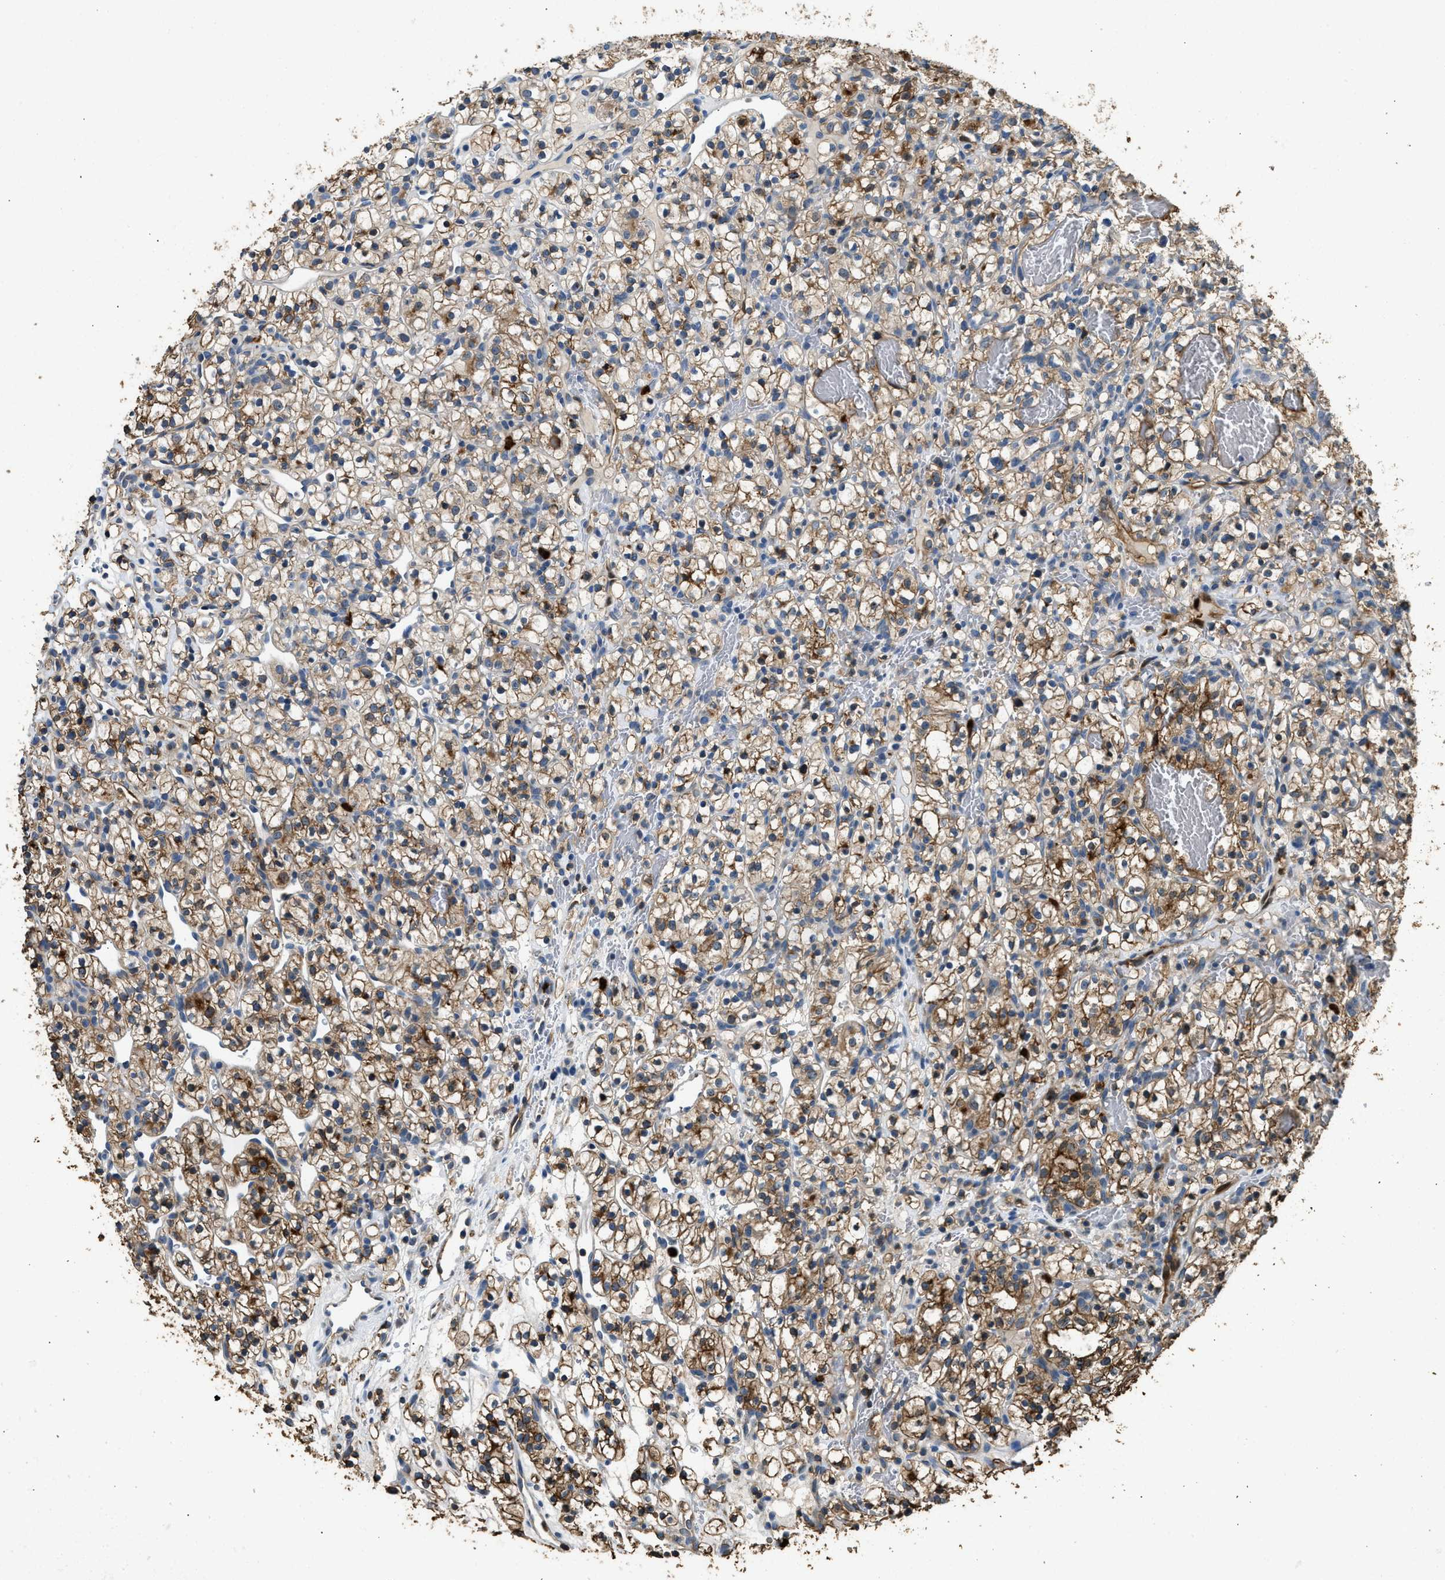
{"staining": {"intensity": "moderate", "quantity": ">75%", "location": "cytoplasmic/membranous"}, "tissue": "renal cancer", "cell_type": "Tumor cells", "image_type": "cancer", "snomed": [{"axis": "morphology", "description": "Adenocarcinoma, NOS"}, {"axis": "topography", "description": "Kidney"}], "caption": "IHC of renal cancer (adenocarcinoma) exhibits medium levels of moderate cytoplasmic/membranous expression in approximately >75% of tumor cells.", "gene": "ANXA3", "patient": {"sex": "female", "age": 57}}